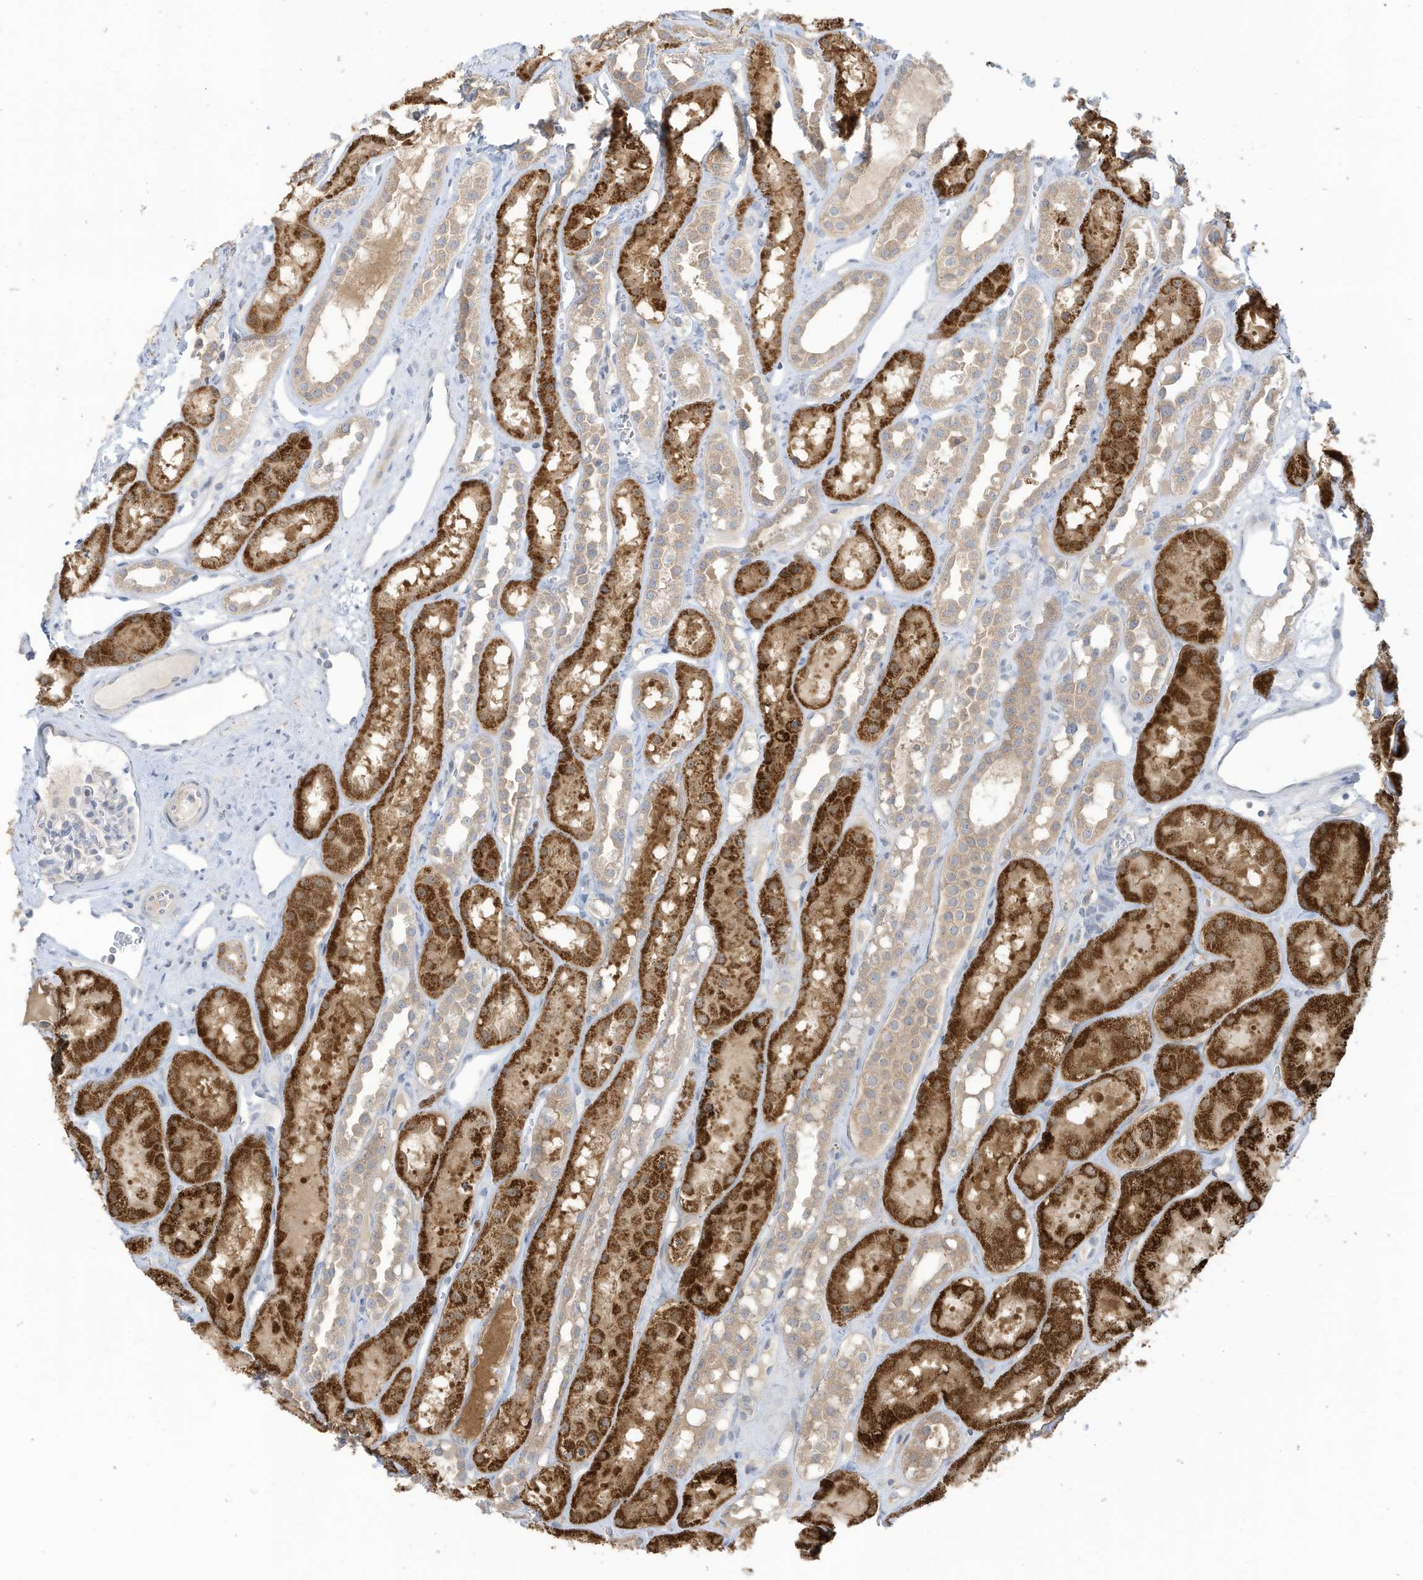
{"staining": {"intensity": "negative", "quantity": "none", "location": "none"}, "tissue": "kidney", "cell_type": "Cells in glomeruli", "image_type": "normal", "snomed": [{"axis": "morphology", "description": "Normal tissue, NOS"}, {"axis": "topography", "description": "Kidney"}], "caption": "Immunohistochemistry (IHC) of benign kidney shows no positivity in cells in glomeruli.", "gene": "LRRN2", "patient": {"sex": "male", "age": 16}}